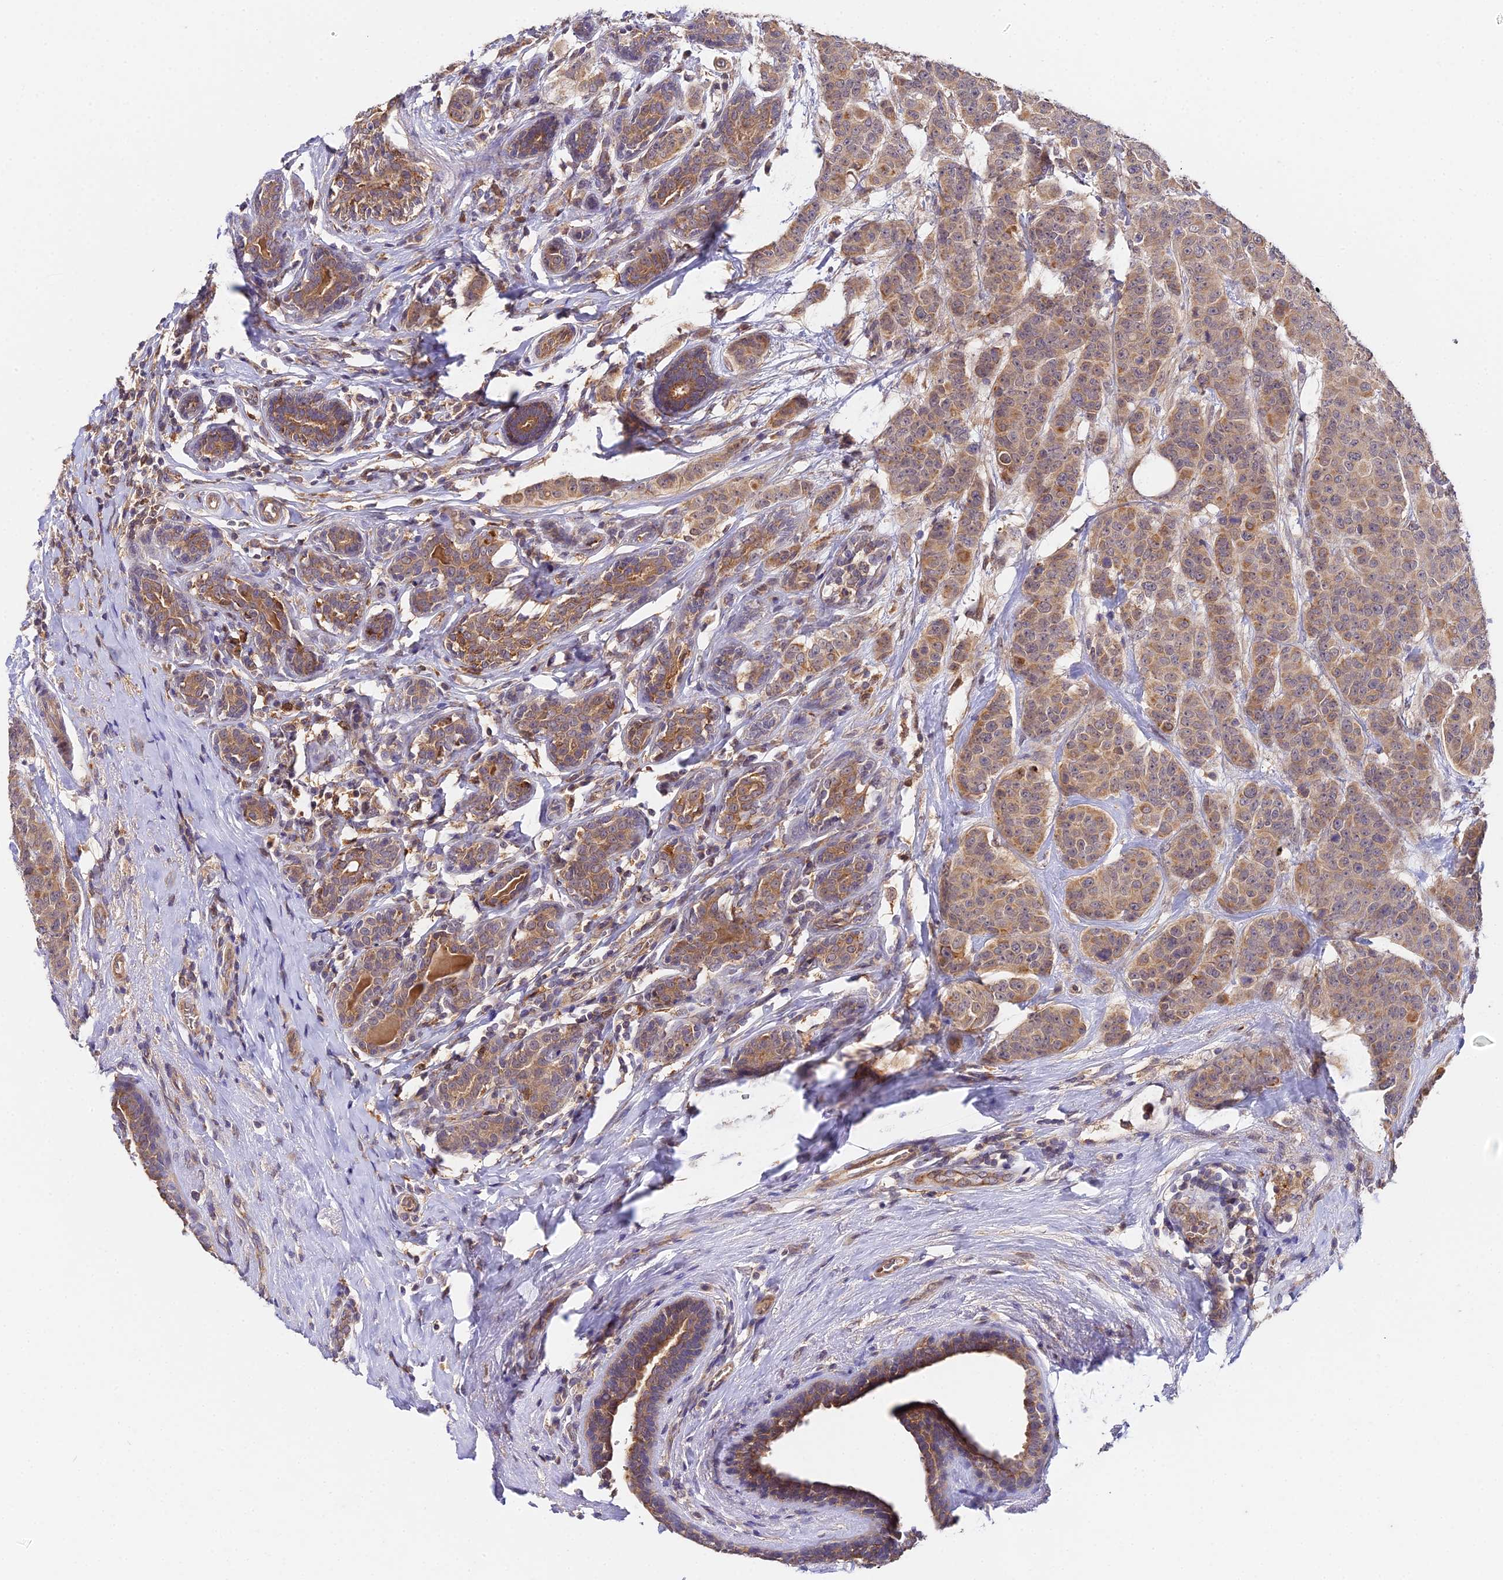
{"staining": {"intensity": "moderate", "quantity": ">75%", "location": "cytoplasmic/membranous"}, "tissue": "breast cancer", "cell_type": "Tumor cells", "image_type": "cancer", "snomed": [{"axis": "morphology", "description": "Duct carcinoma"}, {"axis": "topography", "description": "Breast"}], "caption": "The histopathology image demonstrates a brown stain indicating the presence of a protein in the cytoplasmic/membranous of tumor cells in breast infiltrating ductal carcinoma. Nuclei are stained in blue.", "gene": "ZBED8", "patient": {"sex": "female", "age": 40}}